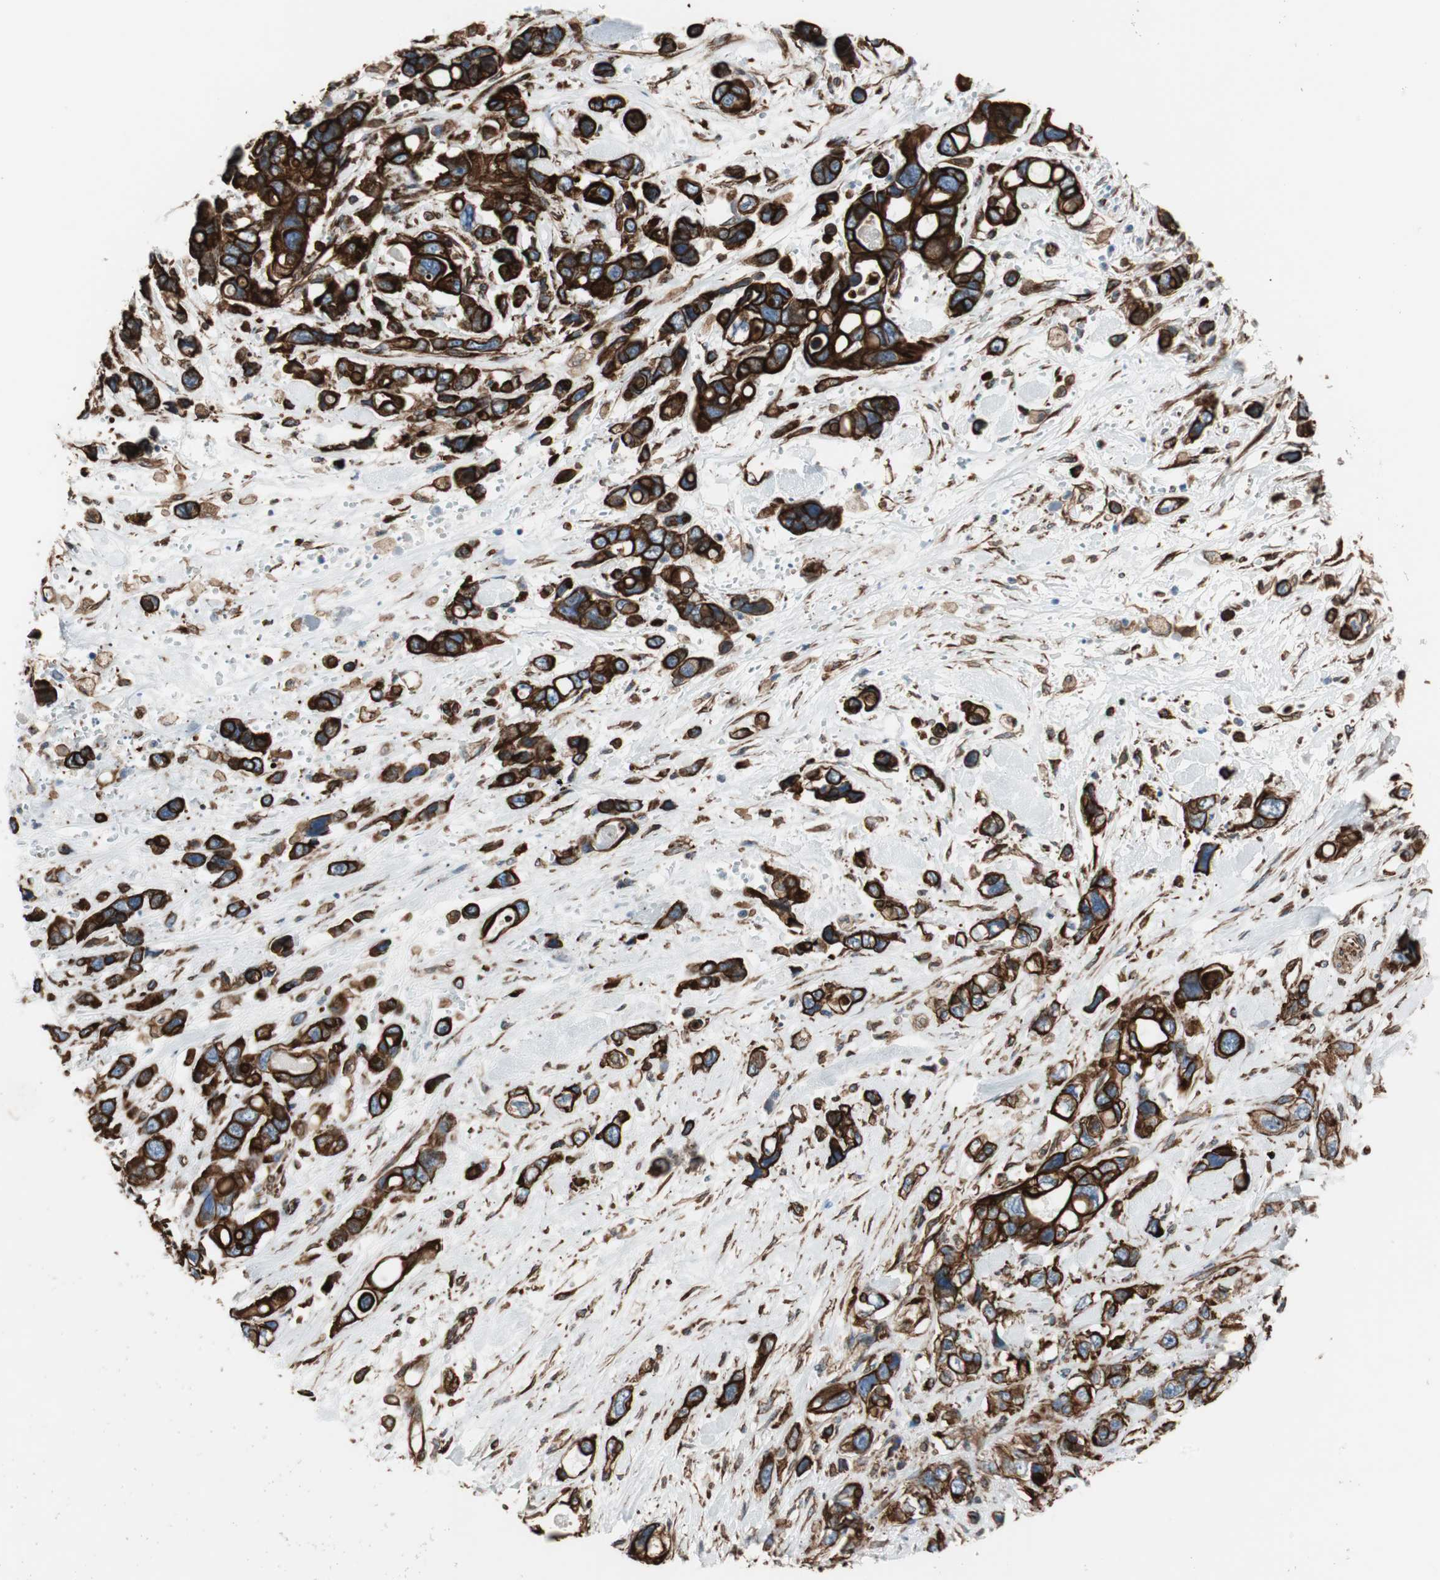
{"staining": {"intensity": "strong", "quantity": ">75%", "location": "cytoplasmic/membranous"}, "tissue": "pancreatic cancer", "cell_type": "Tumor cells", "image_type": "cancer", "snomed": [{"axis": "morphology", "description": "Adenocarcinoma, NOS"}, {"axis": "topography", "description": "Pancreas"}], "caption": "An image of pancreatic cancer stained for a protein exhibits strong cytoplasmic/membranous brown staining in tumor cells.", "gene": "TCTA", "patient": {"sex": "male", "age": 46}}